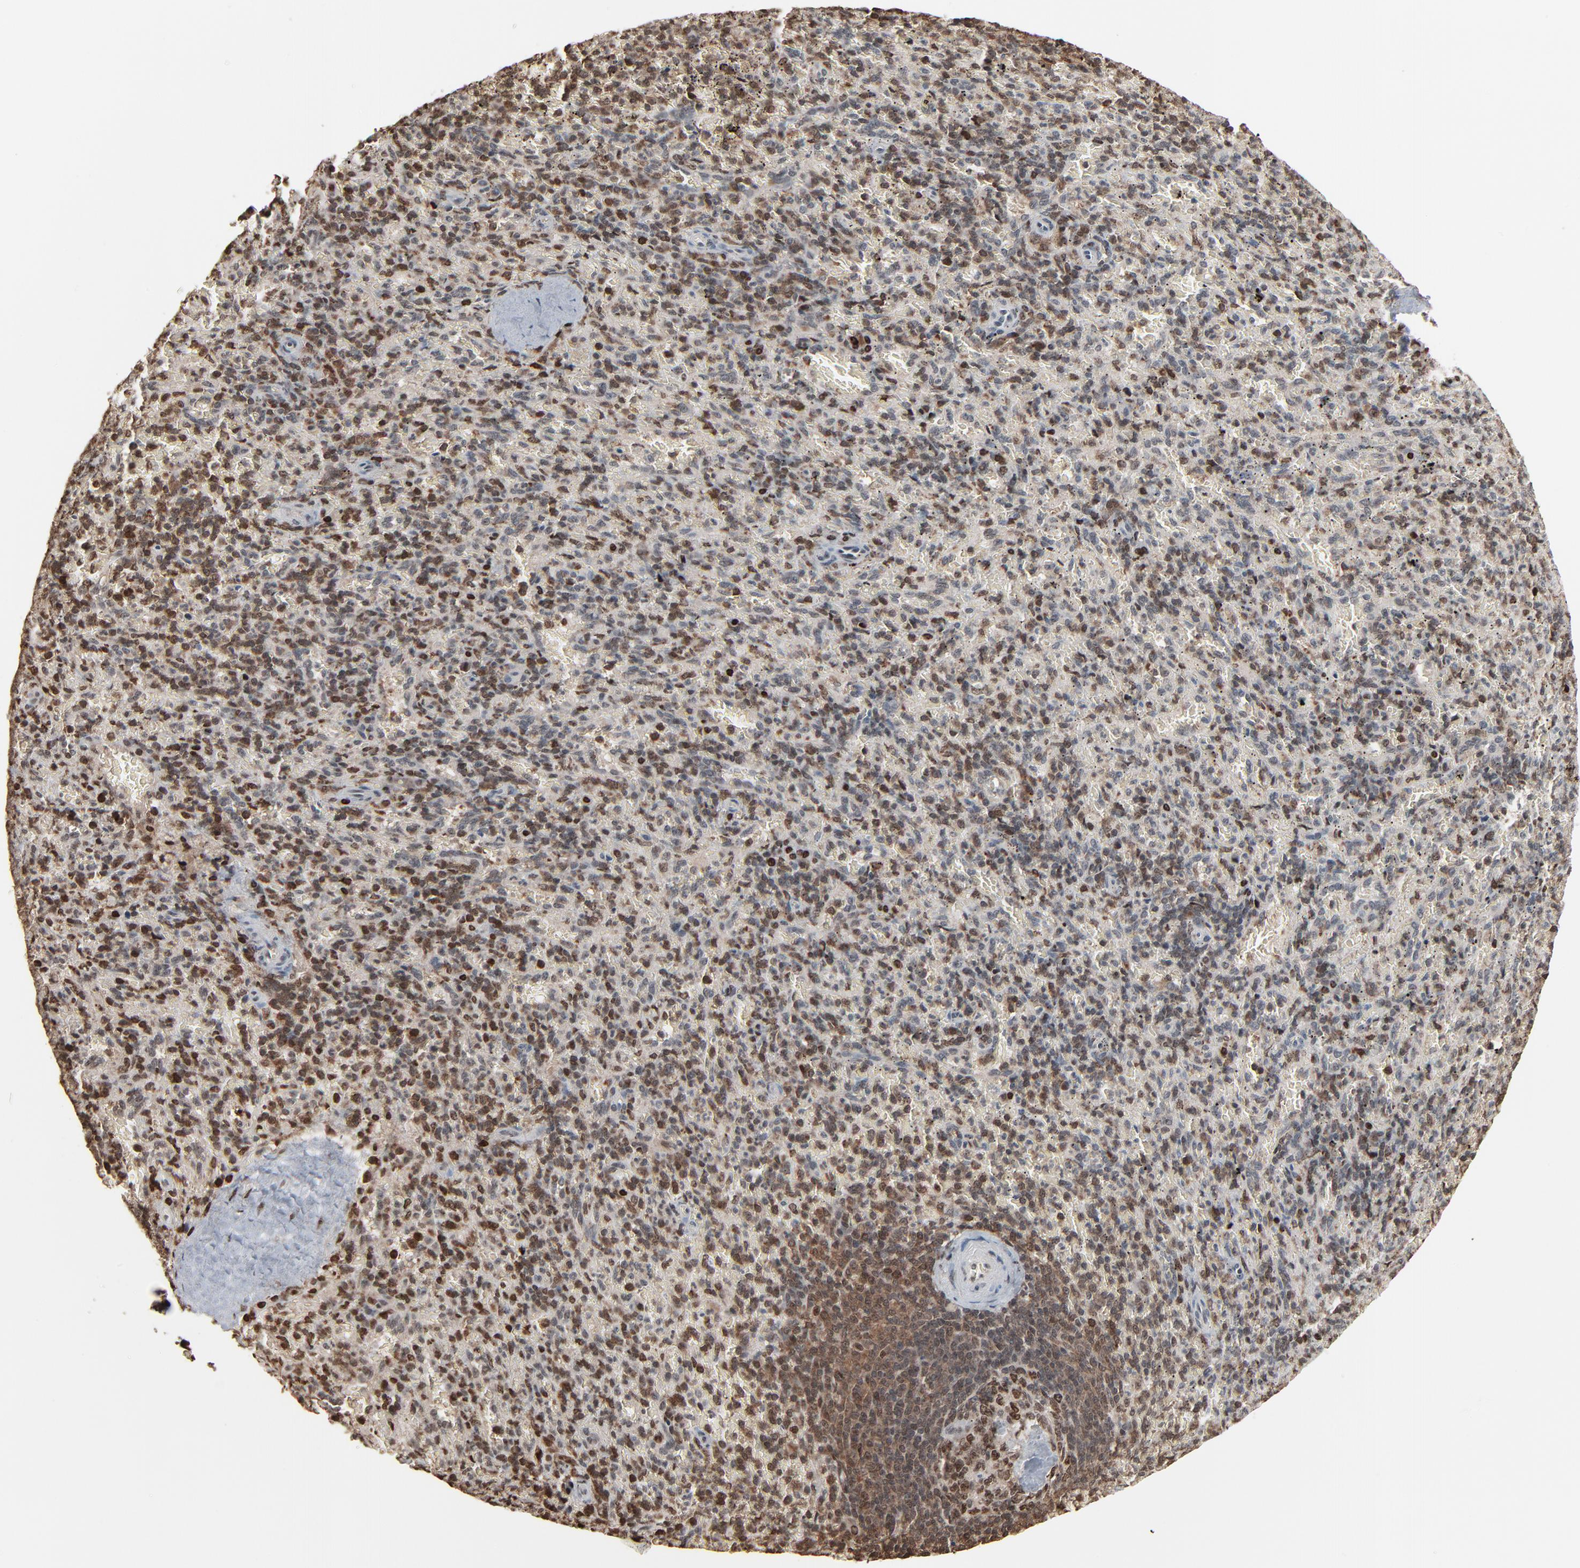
{"staining": {"intensity": "moderate", "quantity": "25%-75%", "location": "nuclear"}, "tissue": "spleen", "cell_type": "Cells in red pulp", "image_type": "normal", "snomed": [{"axis": "morphology", "description": "Normal tissue, NOS"}, {"axis": "topography", "description": "Spleen"}], "caption": "Immunohistochemical staining of benign human spleen shows moderate nuclear protein staining in approximately 25%-75% of cells in red pulp. (DAB IHC with brightfield microscopy, high magnification).", "gene": "RPS6KA3", "patient": {"sex": "female", "age": 43}}